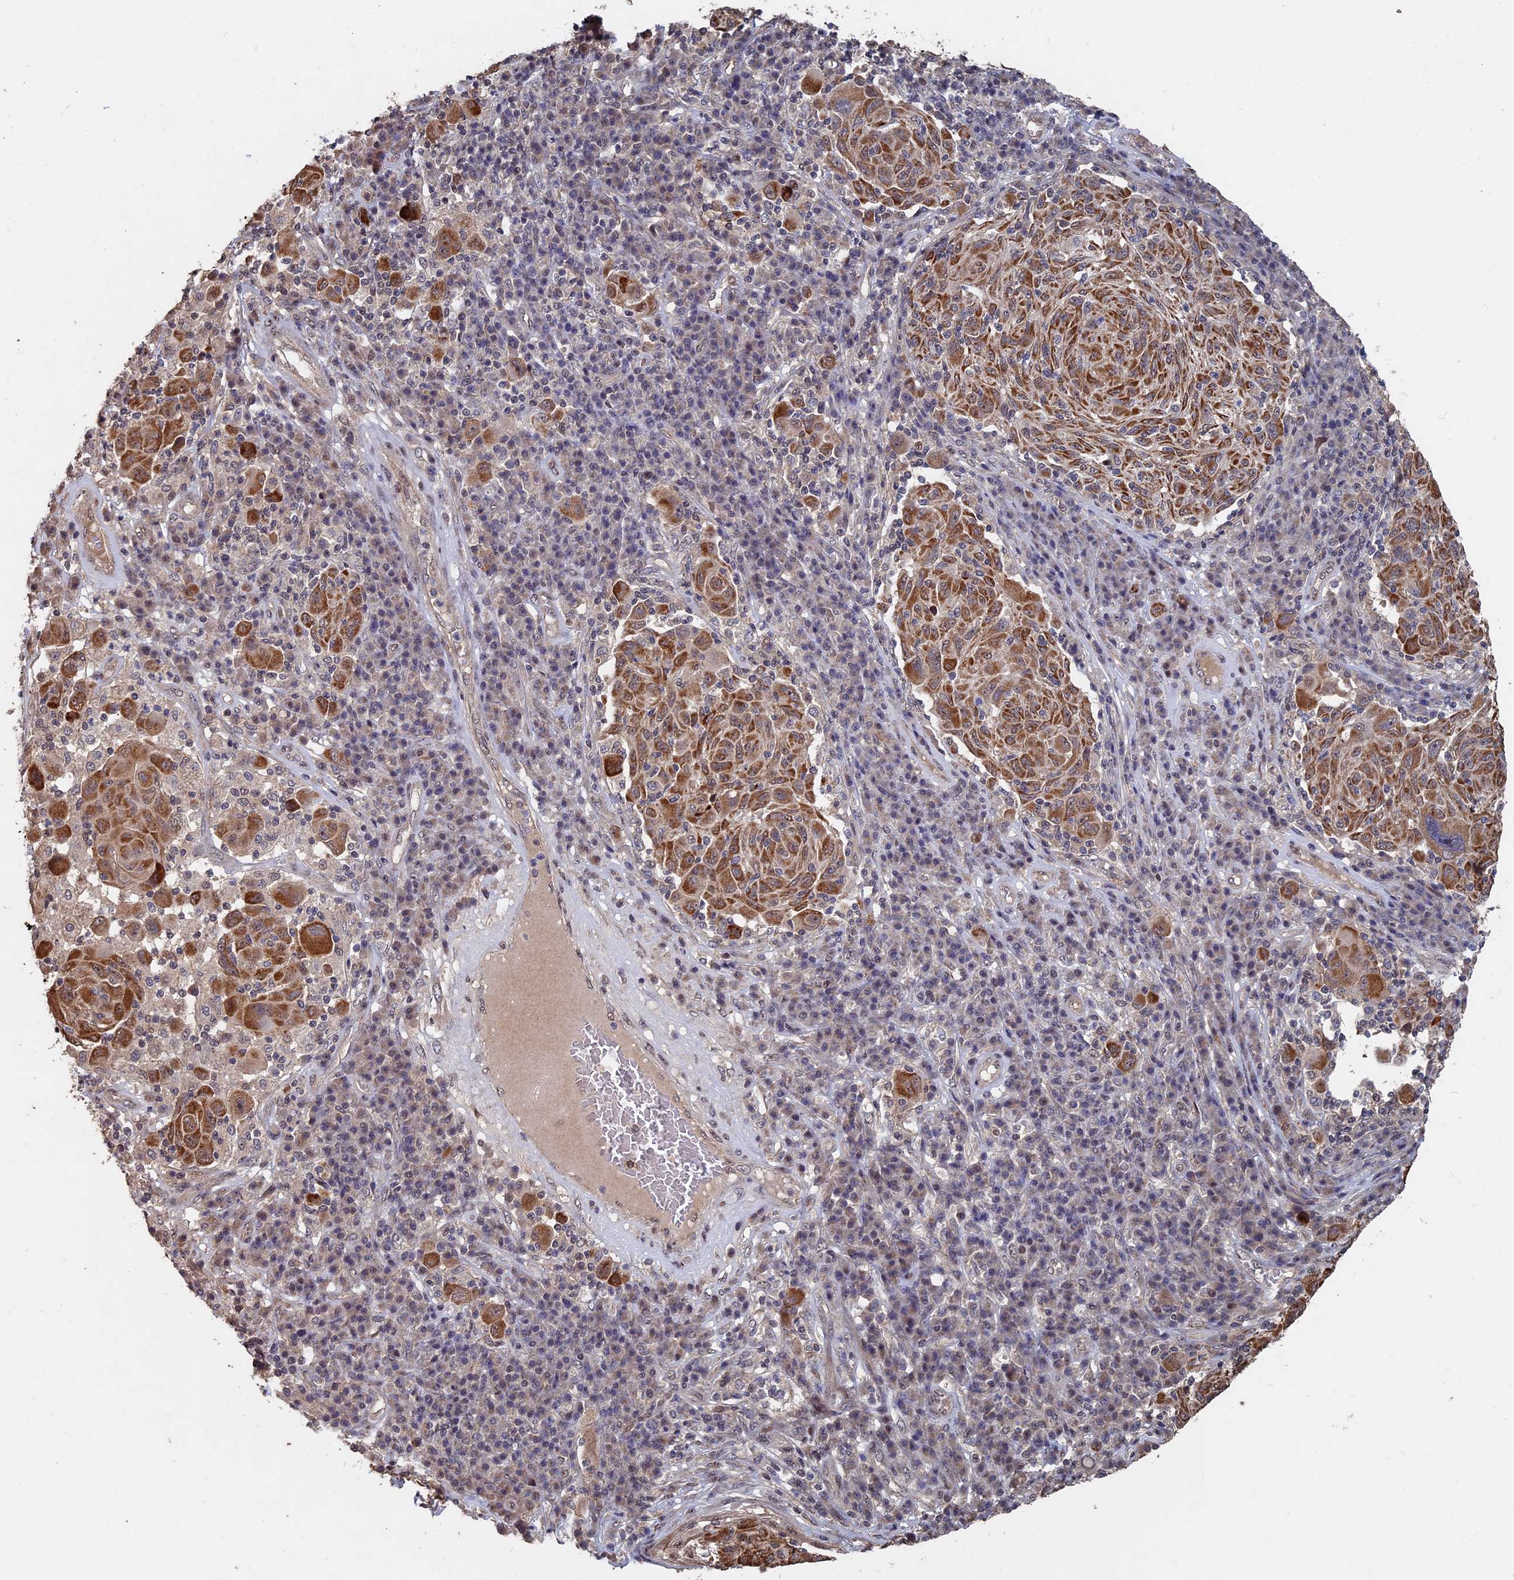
{"staining": {"intensity": "moderate", "quantity": ">75%", "location": "cytoplasmic/membranous"}, "tissue": "melanoma", "cell_type": "Tumor cells", "image_type": "cancer", "snomed": [{"axis": "morphology", "description": "Malignant melanoma, NOS"}, {"axis": "topography", "description": "Skin"}], "caption": "The micrograph shows staining of malignant melanoma, revealing moderate cytoplasmic/membranous protein staining (brown color) within tumor cells. (DAB IHC, brown staining for protein, blue staining for nuclei).", "gene": "KIAA1328", "patient": {"sex": "male", "age": 53}}